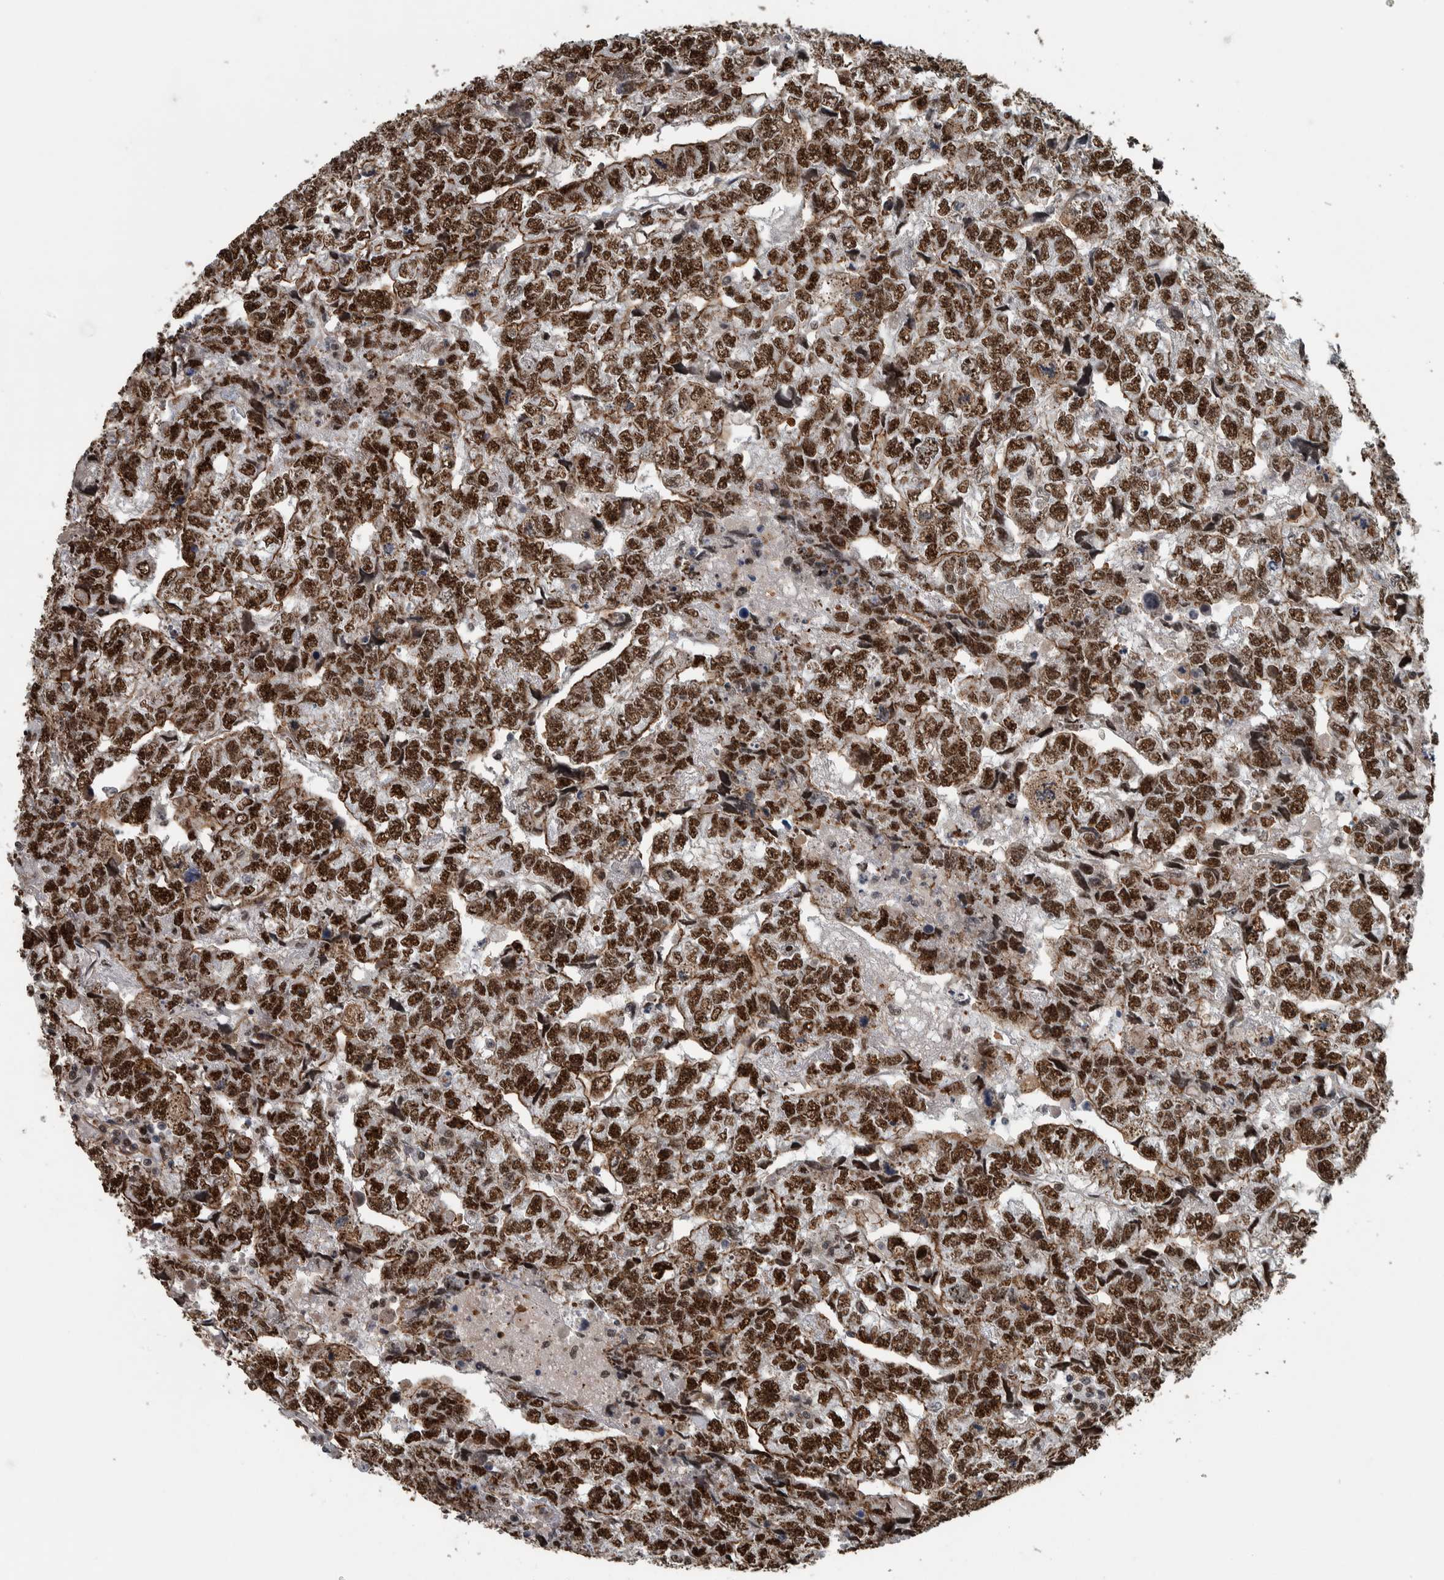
{"staining": {"intensity": "strong", "quantity": ">75%", "location": "nuclear"}, "tissue": "testis cancer", "cell_type": "Tumor cells", "image_type": "cancer", "snomed": [{"axis": "morphology", "description": "Carcinoma, Embryonal, NOS"}, {"axis": "topography", "description": "Testis"}], "caption": "Protein expression analysis of human embryonal carcinoma (testis) reveals strong nuclear expression in approximately >75% of tumor cells. (DAB (3,3'-diaminobenzidine) IHC with brightfield microscopy, high magnification).", "gene": "FAM135B", "patient": {"sex": "male", "age": 36}}